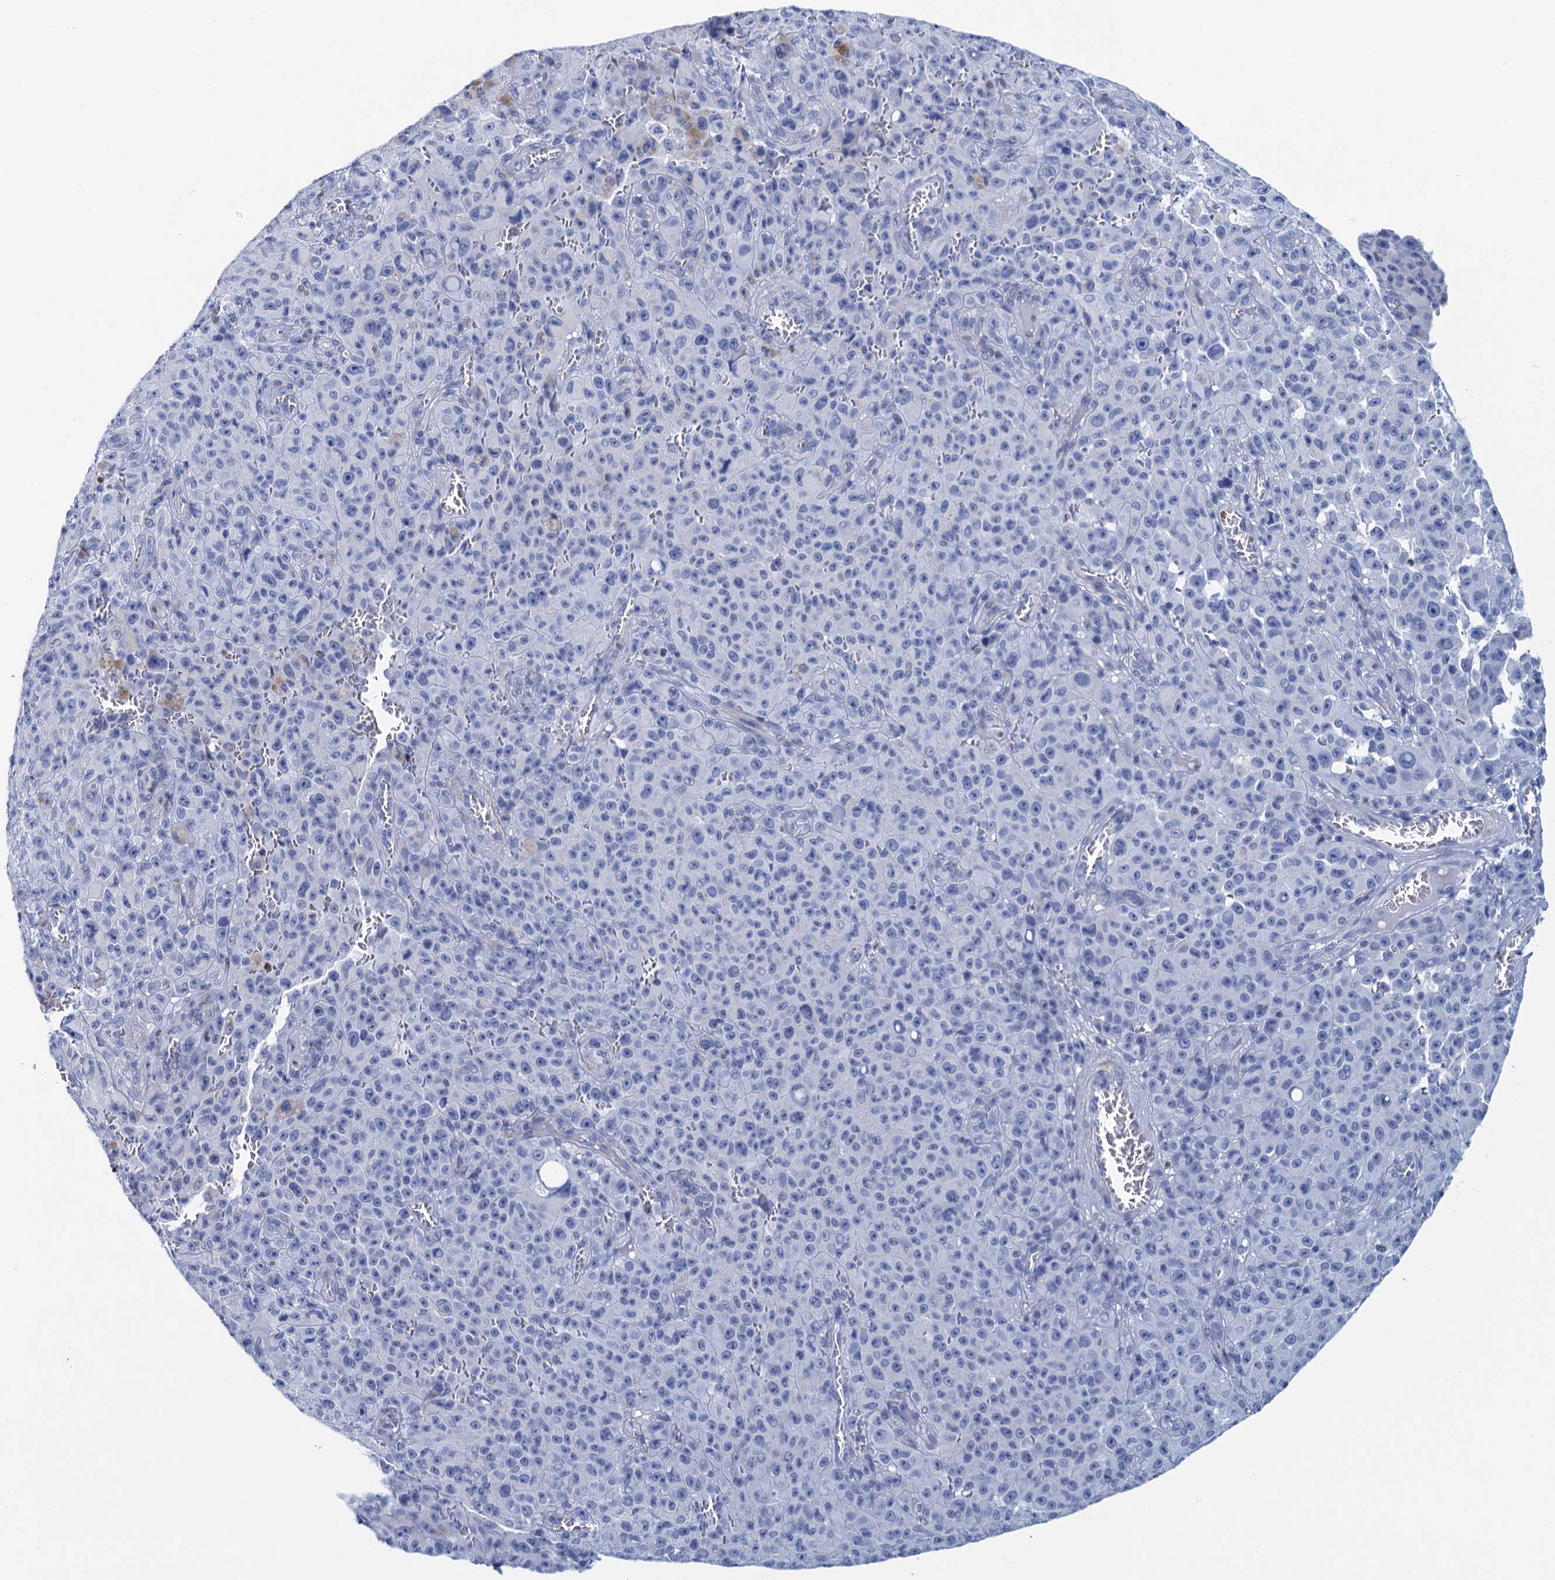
{"staining": {"intensity": "negative", "quantity": "none", "location": "none"}, "tissue": "melanoma", "cell_type": "Tumor cells", "image_type": "cancer", "snomed": [{"axis": "morphology", "description": "Malignant melanoma, NOS"}, {"axis": "topography", "description": "Skin"}], "caption": "Immunohistochemical staining of malignant melanoma exhibits no significant staining in tumor cells.", "gene": "RHCG", "patient": {"sex": "female", "age": 82}}